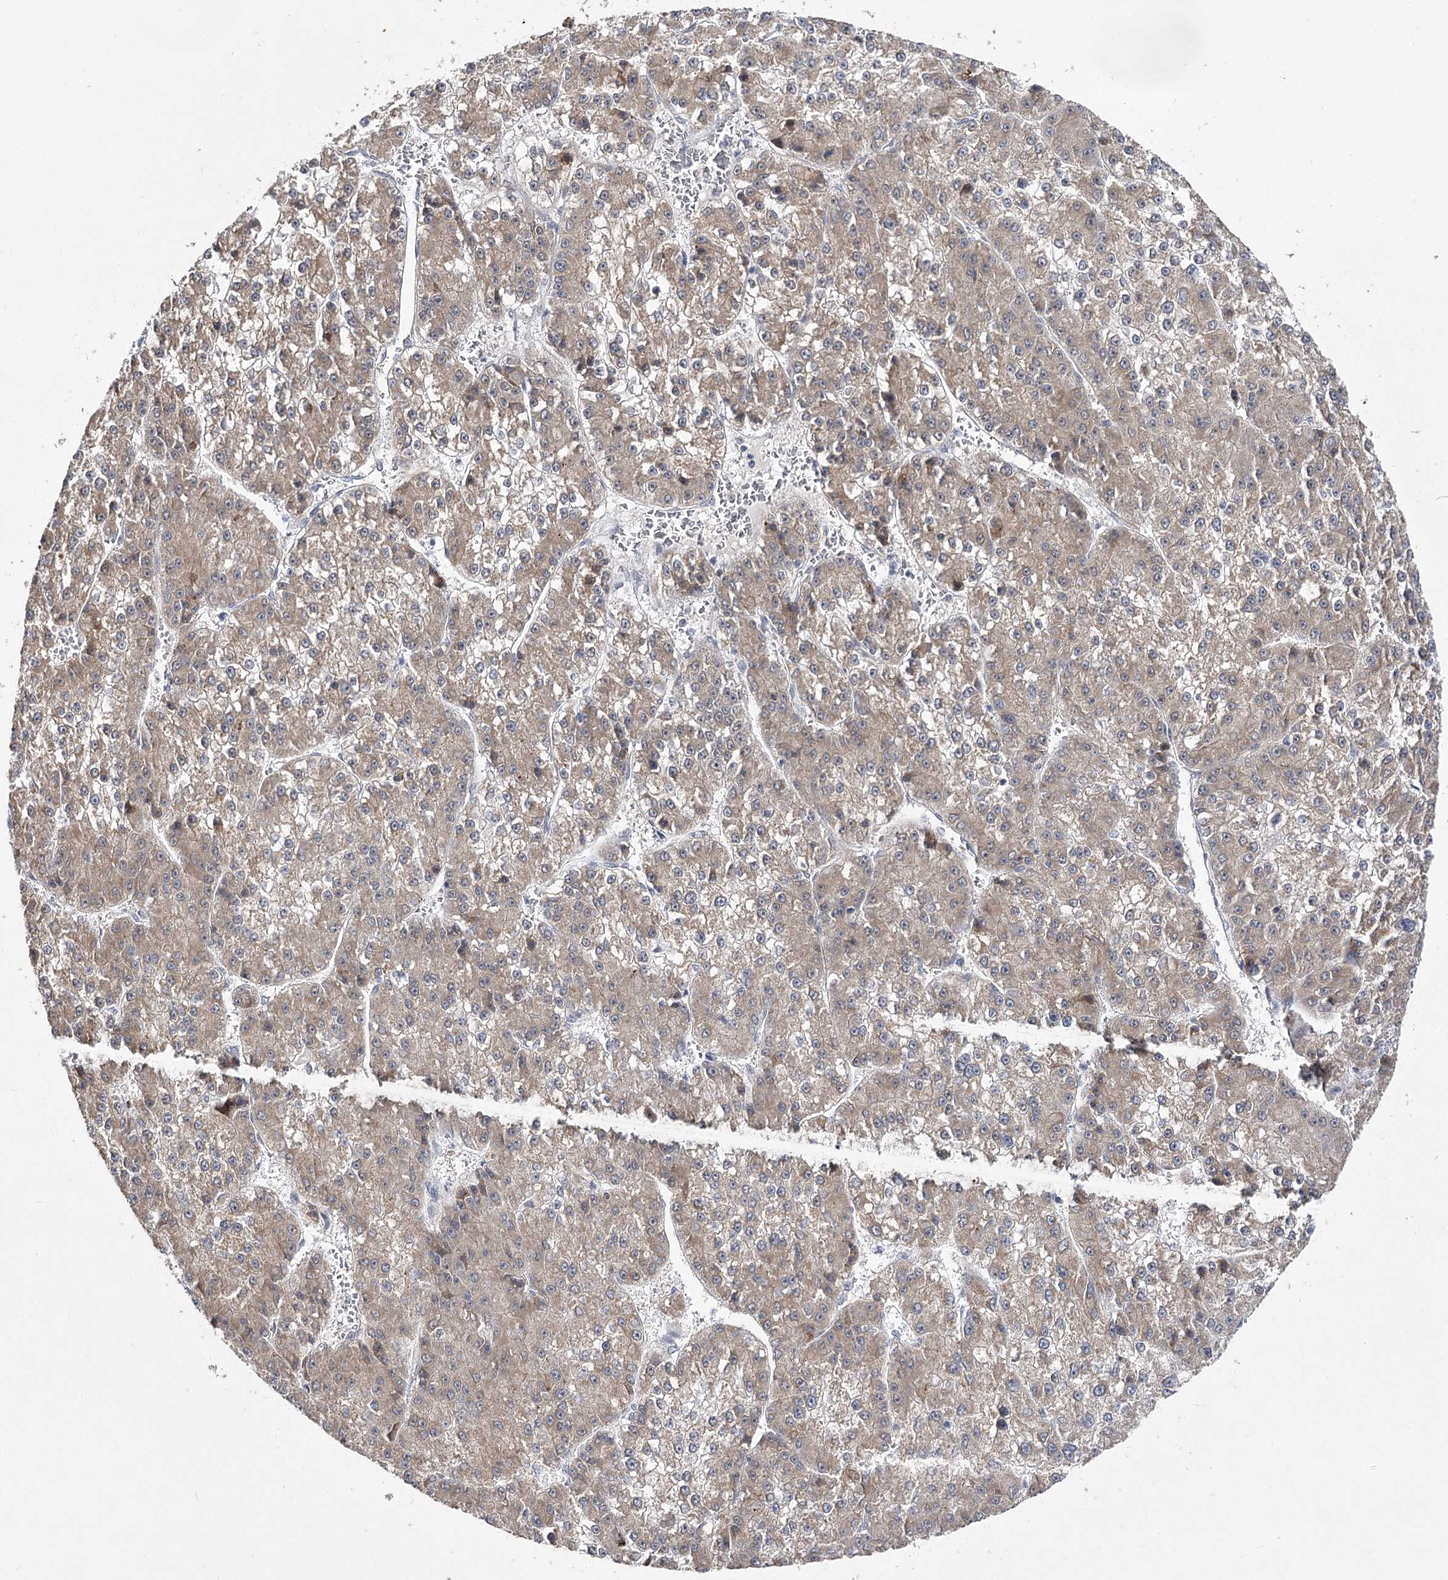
{"staining": {"intensity": "weak", "quantity": ">75%", "location": "cytoplasmic/membranous"}, "tissue": "liver cancer", "cell_type": "Tumor cells", "image_type": "cancer", "snomed": [{"axis": "morphology", "description": "Carcinoma, Hepatocellular, NOS"}, {"axis": "topography", "description": "Liver"}], "caption": "High-magnification brightfield microscopy of liver cancer (hepatocellular carcinoma) stained with DAB (3,3'-diaminobenzidine) (brown) and counterstained with hematoxylin (blue). tumor cells exhibit weak cytoplasmic/membranous positivity is appreciated in approximately>75% of cells.", "gene": "PHYHIPL", "patient": {"sex": "female", "age": 73}}